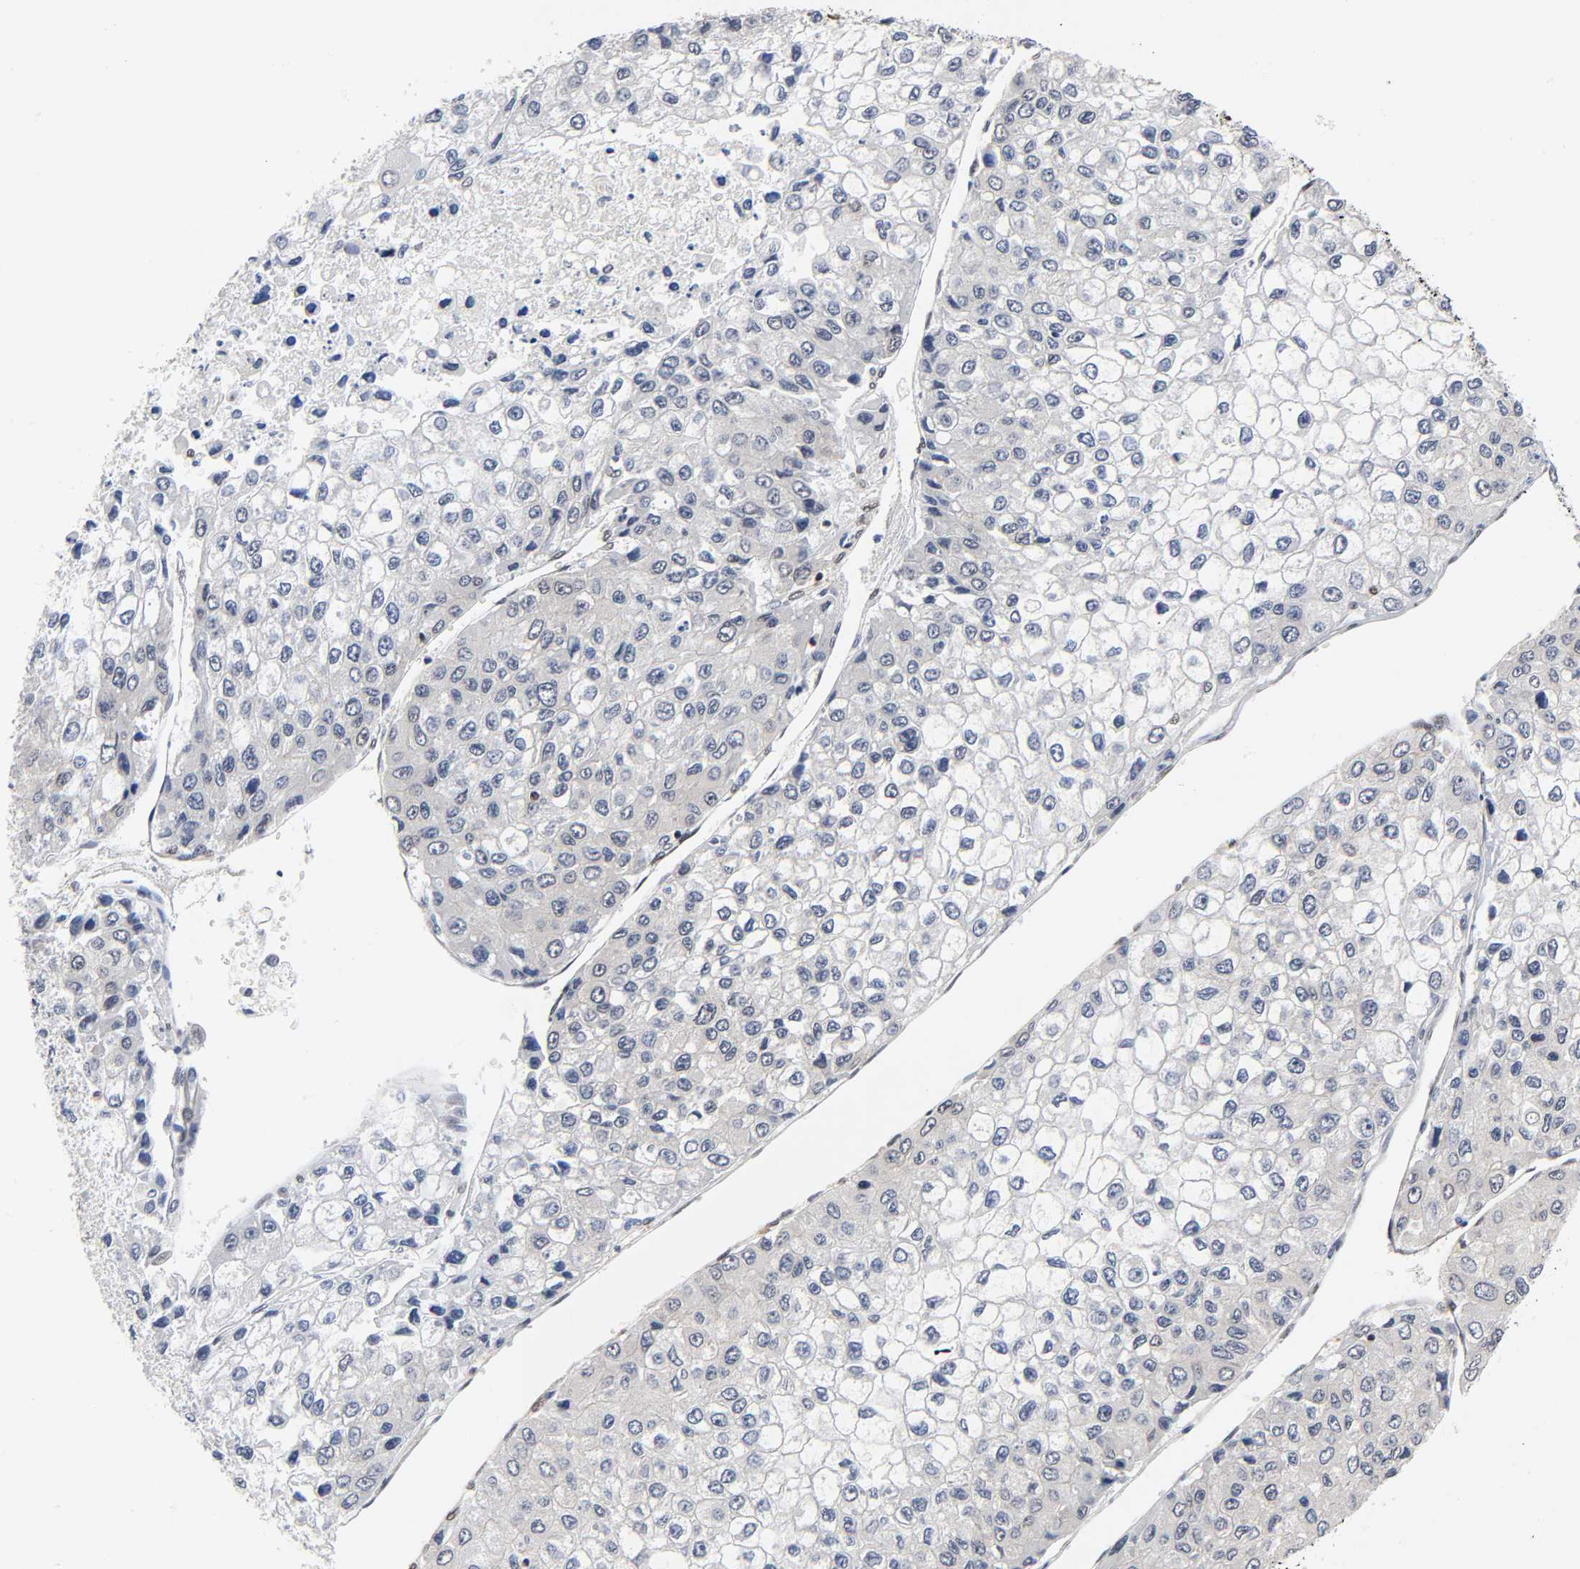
{"staining": {"intensity": "negative", "quantity": "none", "location": "none"}, "tissue": "liver cancer", "cell_type": "Tumor cells", "image_type": "cancer", "snomed": [{"axis": "morphology", "description": "Carcinoma, Hepatocellular, NOS"}, {"axis": "topography", "description": "Liver"}], "caption": "An immunohistochemistry micrograph of hepatocellular carcinoma (liver) is shown. There is no staining in tumor cells of hepatocellular carcinoma (liver).", "gene": "ILKAP", "patient": {"sex": "female", "age": 66}}